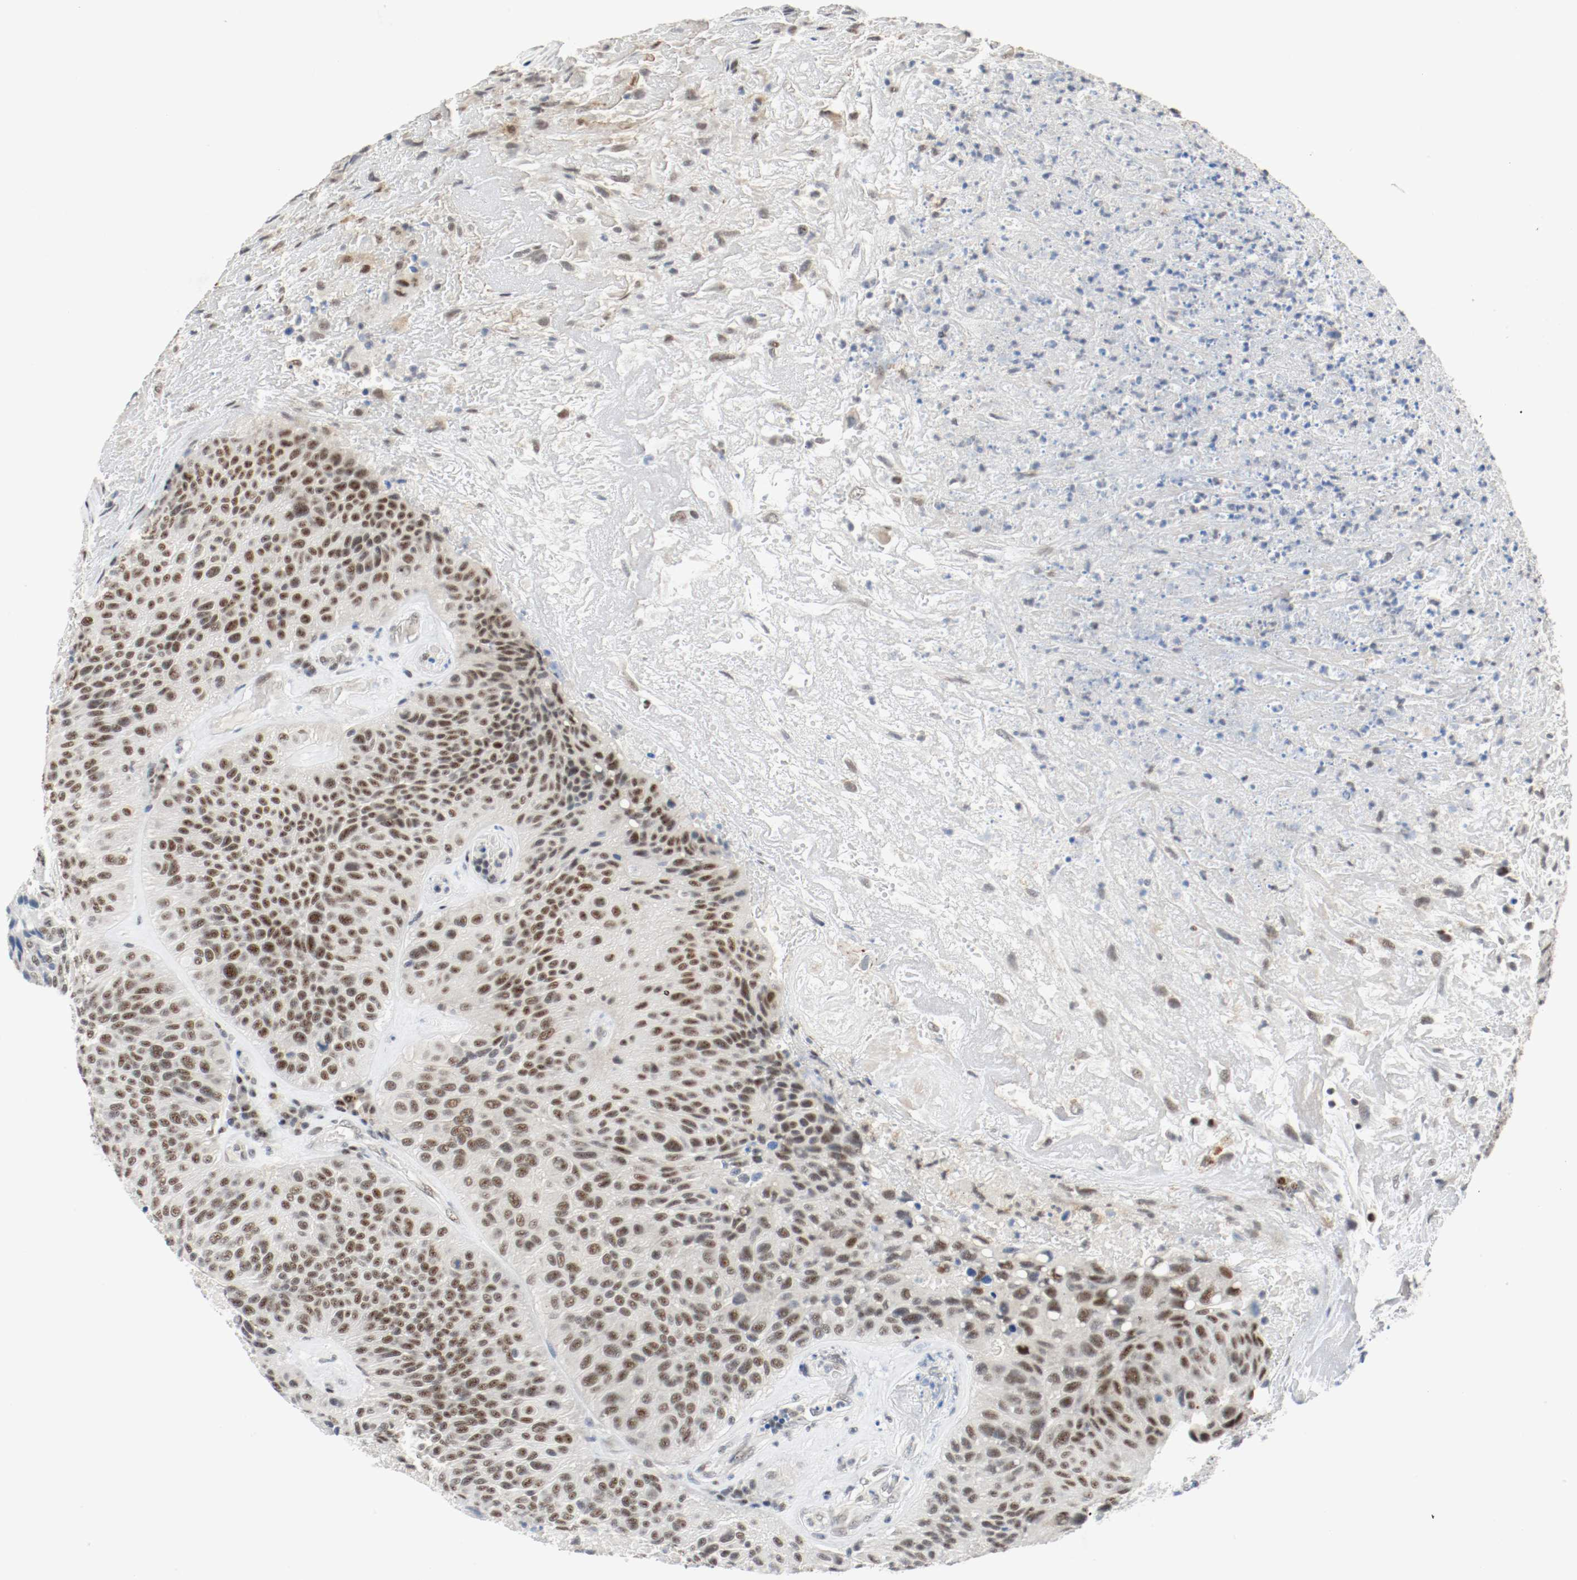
{"staining": {"intensity": "moderate", "quantity": "25%-75%", "location": "nuclear"}, "tissue": "urothelial cancer", "cell_type": "Tumor cells", "image_type": "cancer", "snomed": [{"axis": "morphology", "description": "Urothelial carcinoma, High grade"}, {"axis": "topography", "description": "Urinary bladder"}], "caption": "A high-resolution histopathology image shows immunohistochemistry staining of high-grade urothelial carcinoma, which shows moderate nuclear positivity in about 25%-75% of tumor cells.", "gene": "ASH1L", "patient": {"sex": "male", "age": 66}}